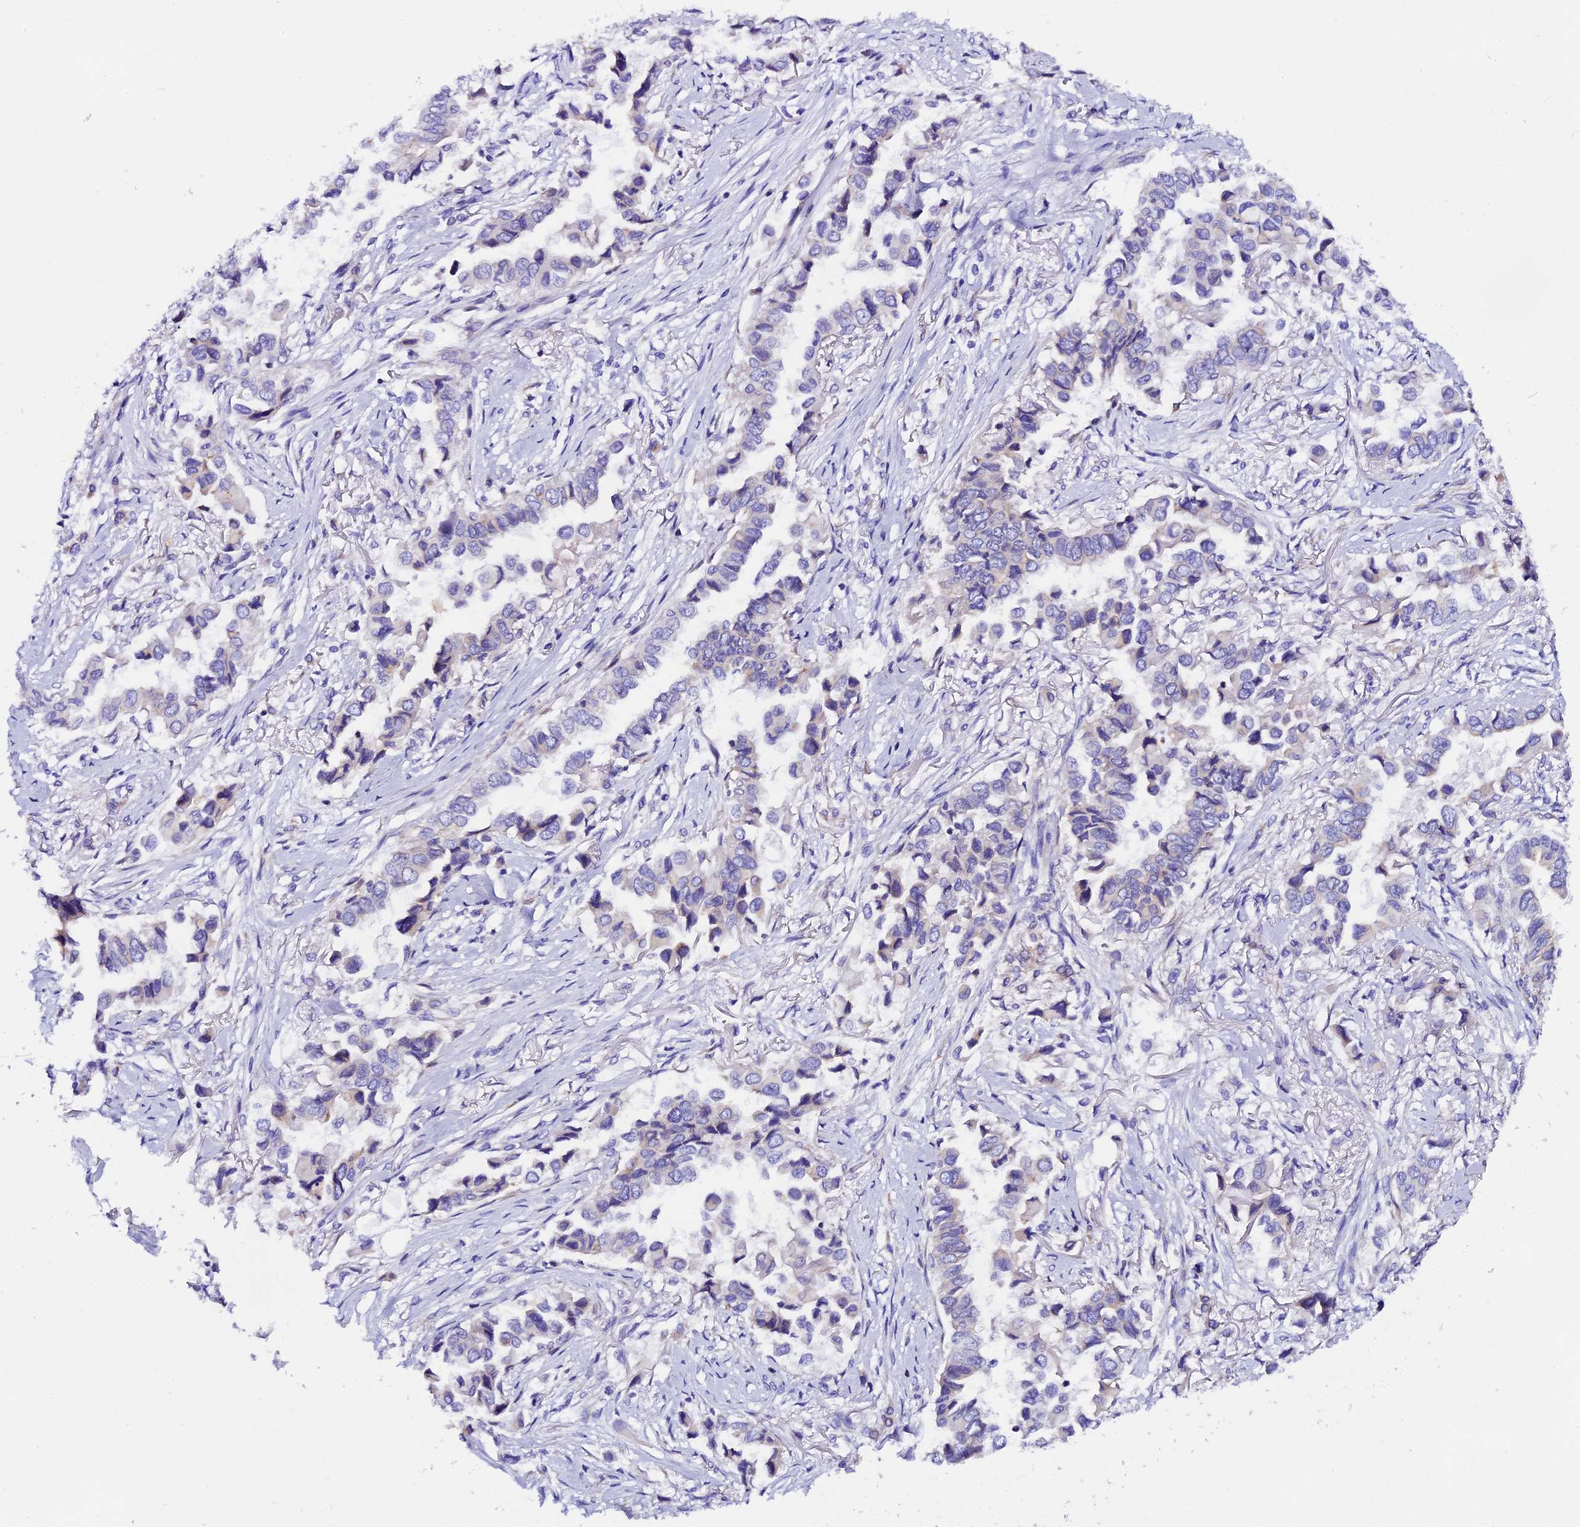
{"staining": {"intensity": "weak", "quantity": "<25%", "location": "cytoplasmic/membranous"}, "tissue": "lung cancer", "cell_type": "Tumor cells", "image_type": "cancer", "snomed": [{"axis": "morphology", "description": "Adenocarcinoma, NOS"}, {"axis": "topography", "description": "Lung"}], "caption": "Tumor cells show no significant protein expression in lung adenocarcinoma.", "gene": "COMTD1", "patient": {"sex": "female", "age": 76}}